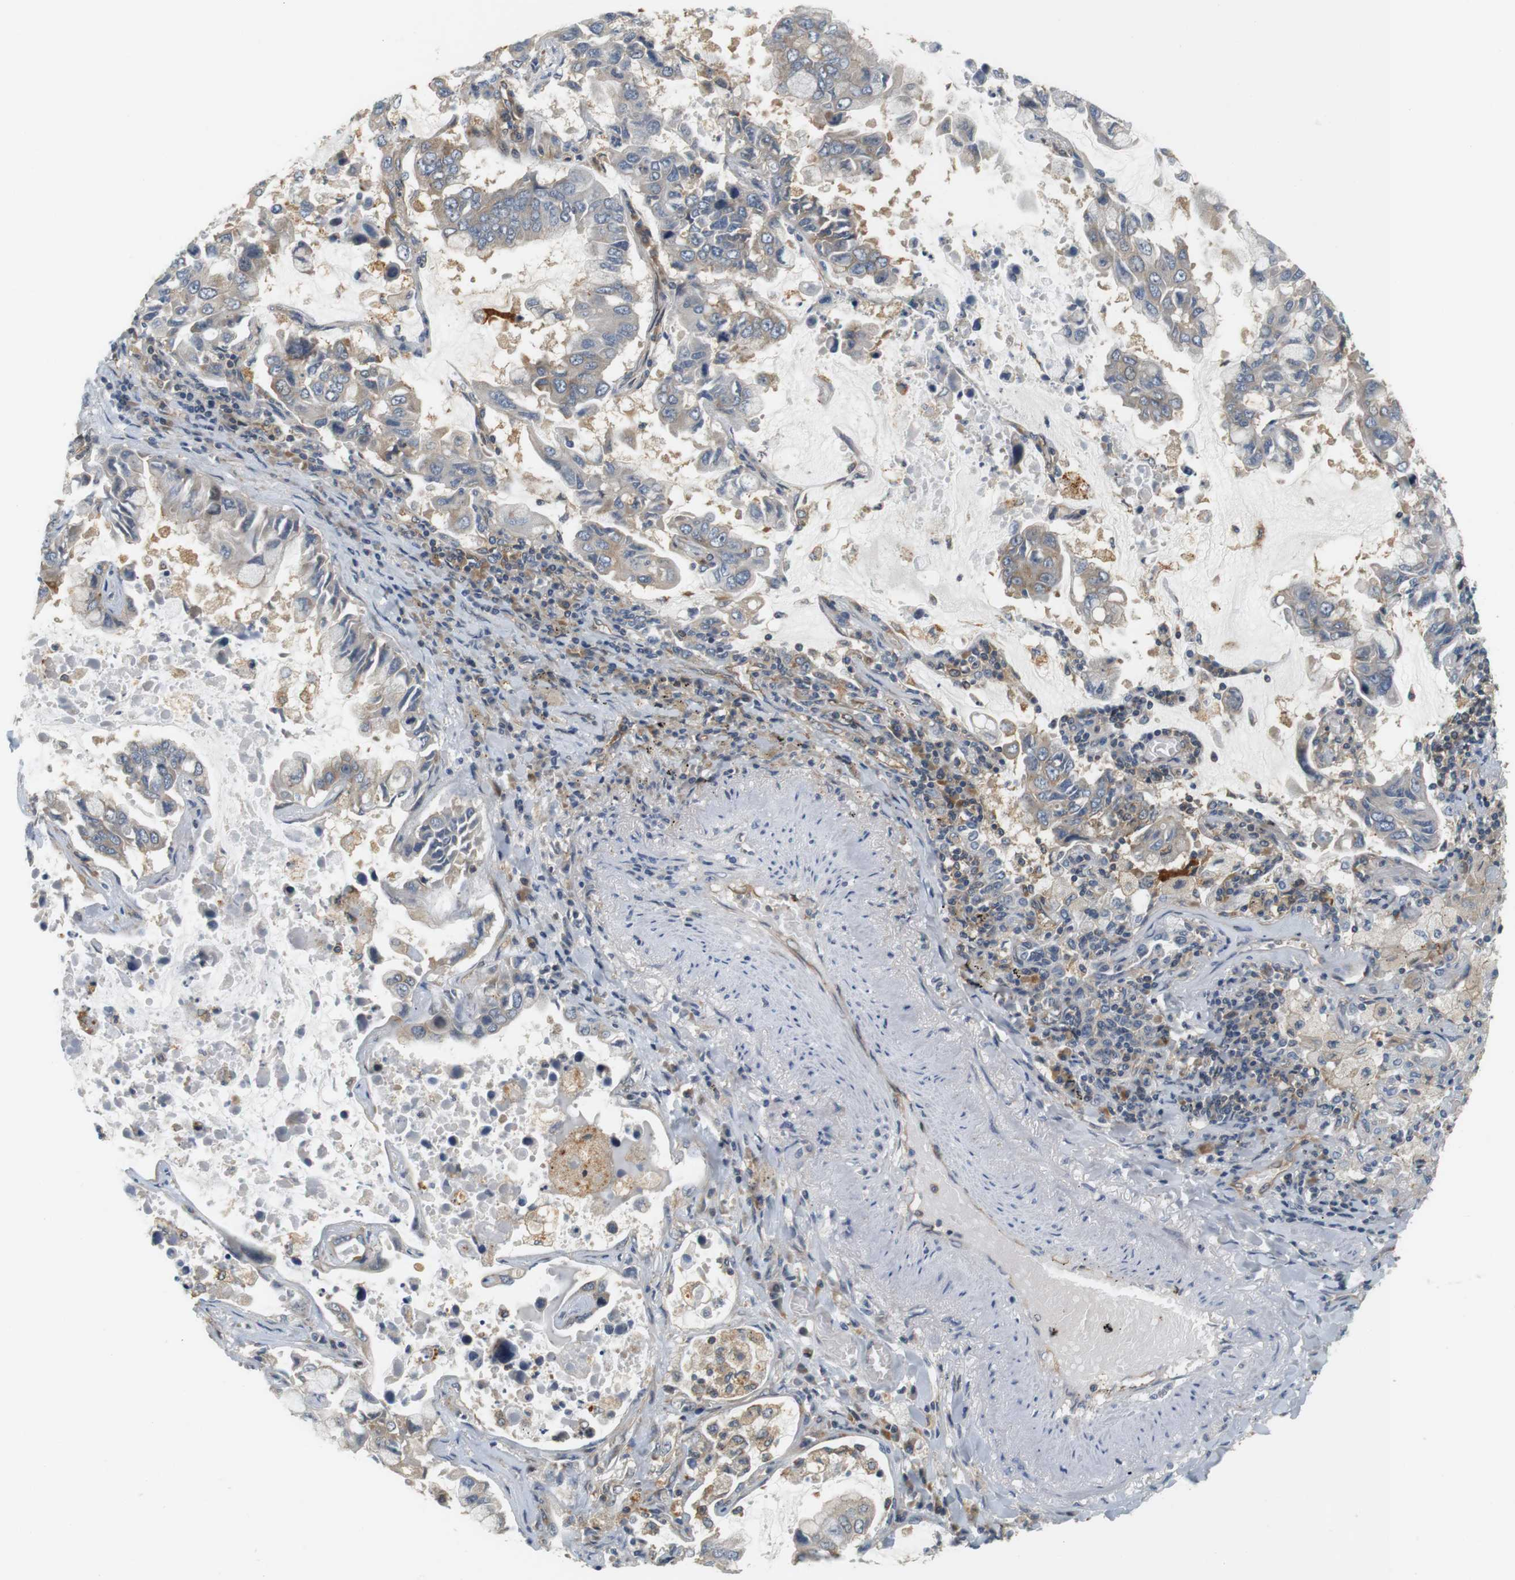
{"staining": {"intensity": "weak", "quantity": "<25%", "location": "cytoplasmic/membranous"}, "tissue": "lung cancer", "cell_type": "Tumor cells", "image_type": "cancer", "snomed": [{"axis": "morphology", "description": "Adenocarcinoma, NOS"}, {"axis": "topography", "description": "Lung"}], "caption": "High magnification brightfield microscopy of lung adenocarcinoma stained with DAB (3,3'-diaminobenzidine) (brown) and counterstained with hematoxylin (blue): tumor cells show no significant expression.", "gene": "SH3GLB1", "patient": {"sex": "male", "age": 64}}